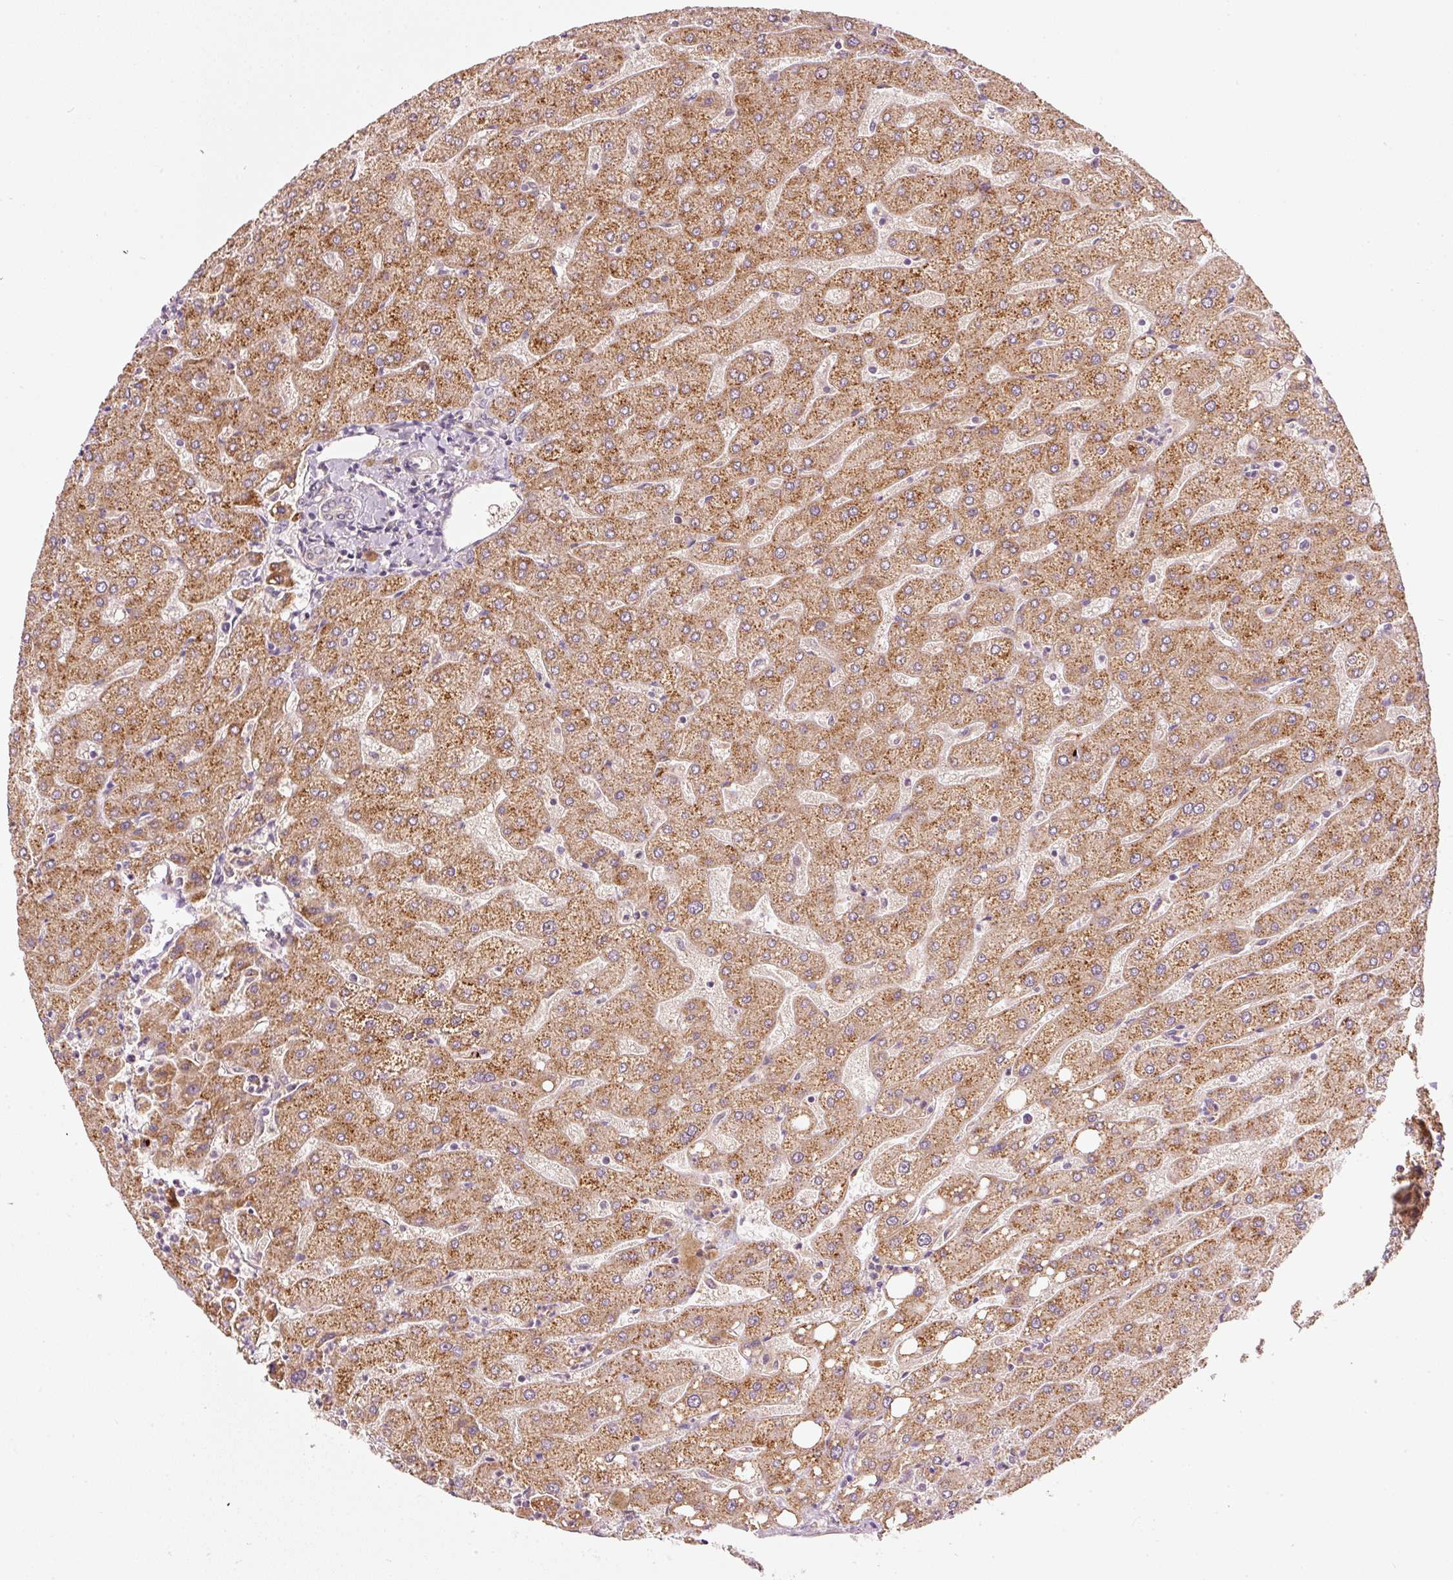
{"staining": {"intensity": "negative", "quantity": "none", "location": "none"}, "tissue": "liver", "cell_type": "Cholangiocytes", "image_type": "normal", "snomed": [{"axis": "morphology", "description": "Normal tissue, NOS"}, {"axis": "topography", "description": "Liver"}], "caption": "Cholangiocytes are negative for protein expression in unremarkable human liver. (Immunohistochemistry, brightfield microscopy, high magnification).", "gene": "KLHL21", "patient": {"sex": "male", "age": 67}}